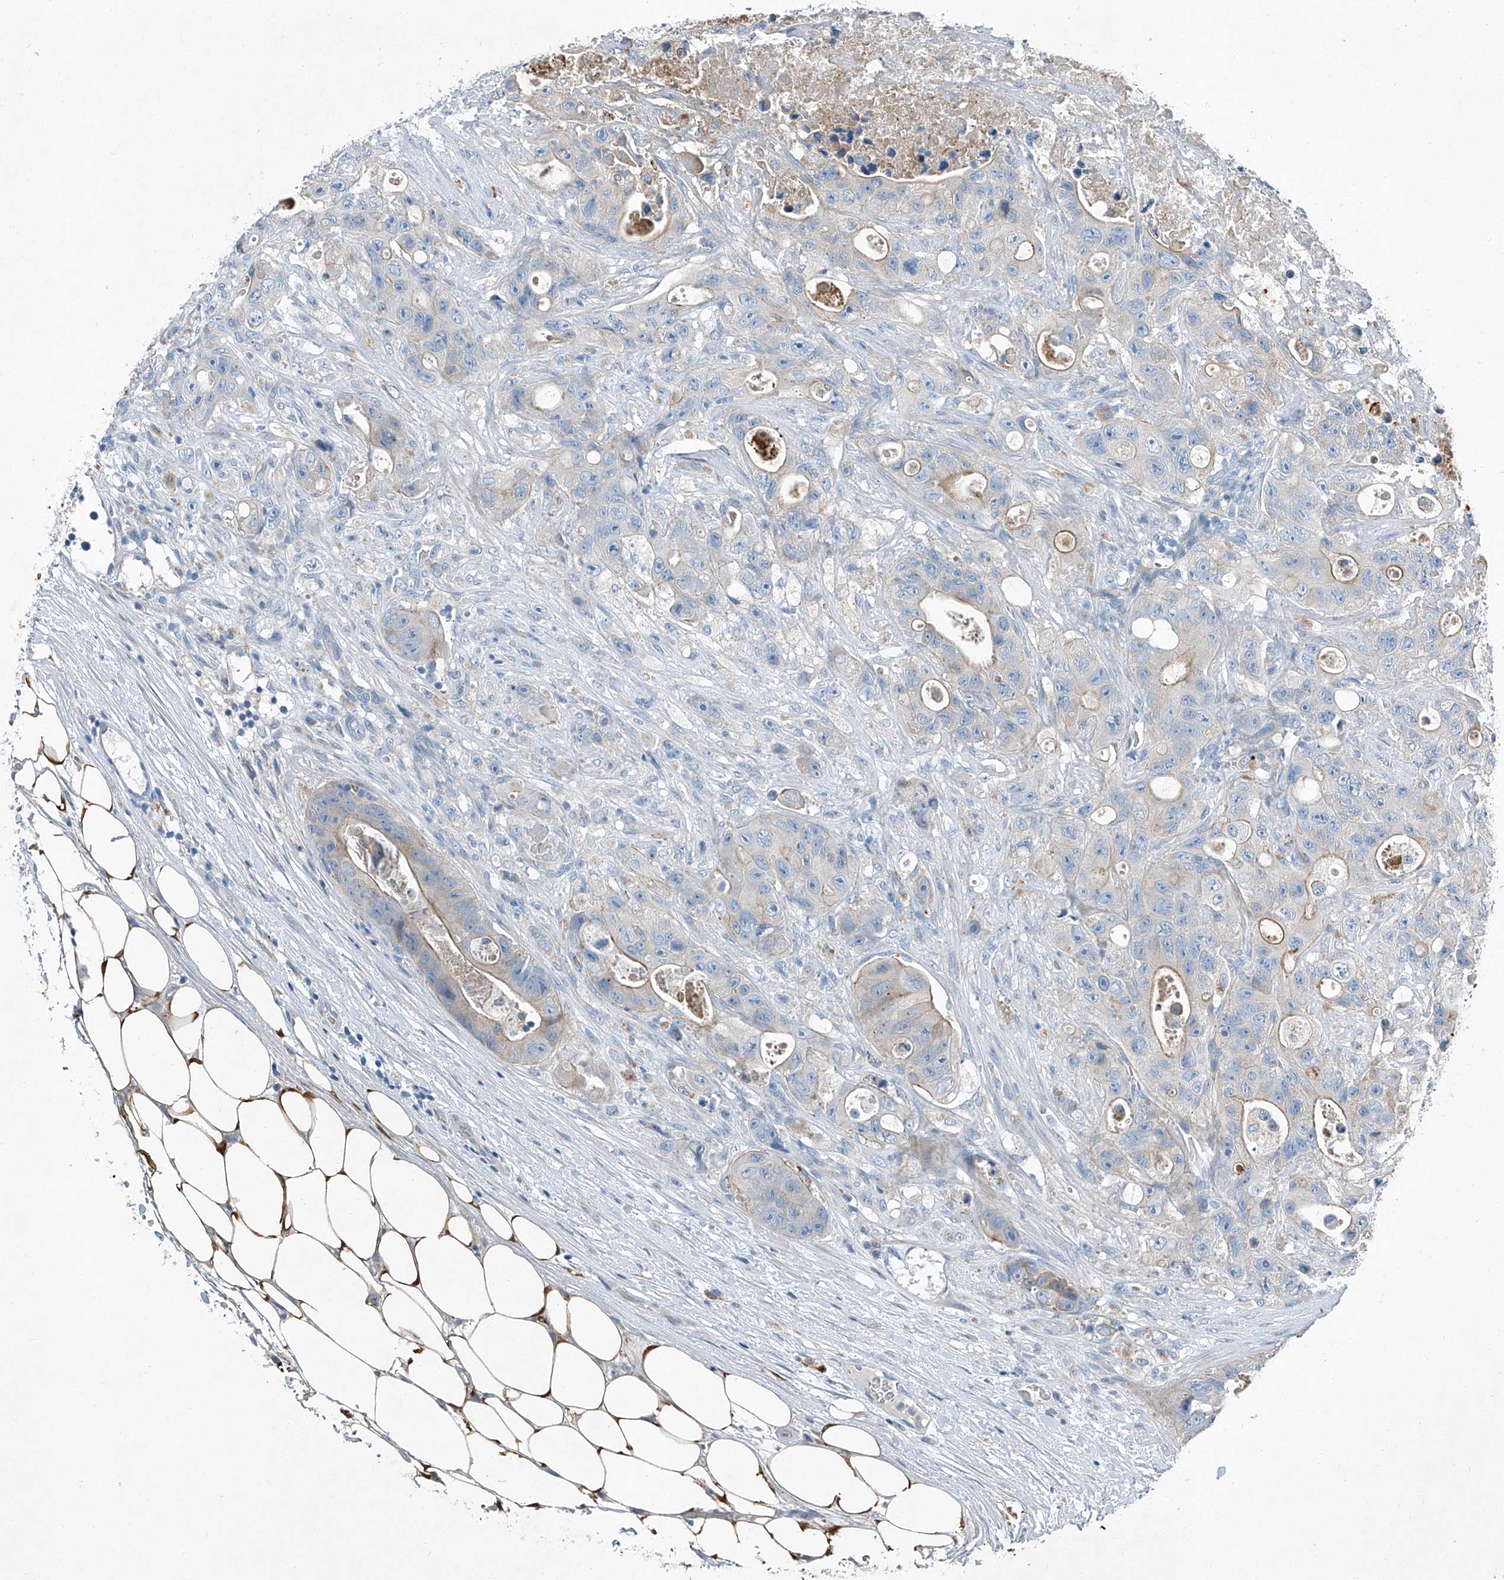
{"staining": {"intensity": "weak", "quantity": "<25%", "location": "cytoplasmic/membranous"}, "tissue": "colorectal cancer", "cell_type": "Tumor cells", "image_type": "cancer", "snomed": [{"axis": "morphology", "description": "Adenocarcinoma, NOS"}, {"axis": "topography", "description": "Colon"}], "caption": "There is no significant expression in tumor cells of colorectal cancer. Nuclei are stained in blue.", "gene": "MDGA1", "patient": {"sex": "female", "age": 46}}